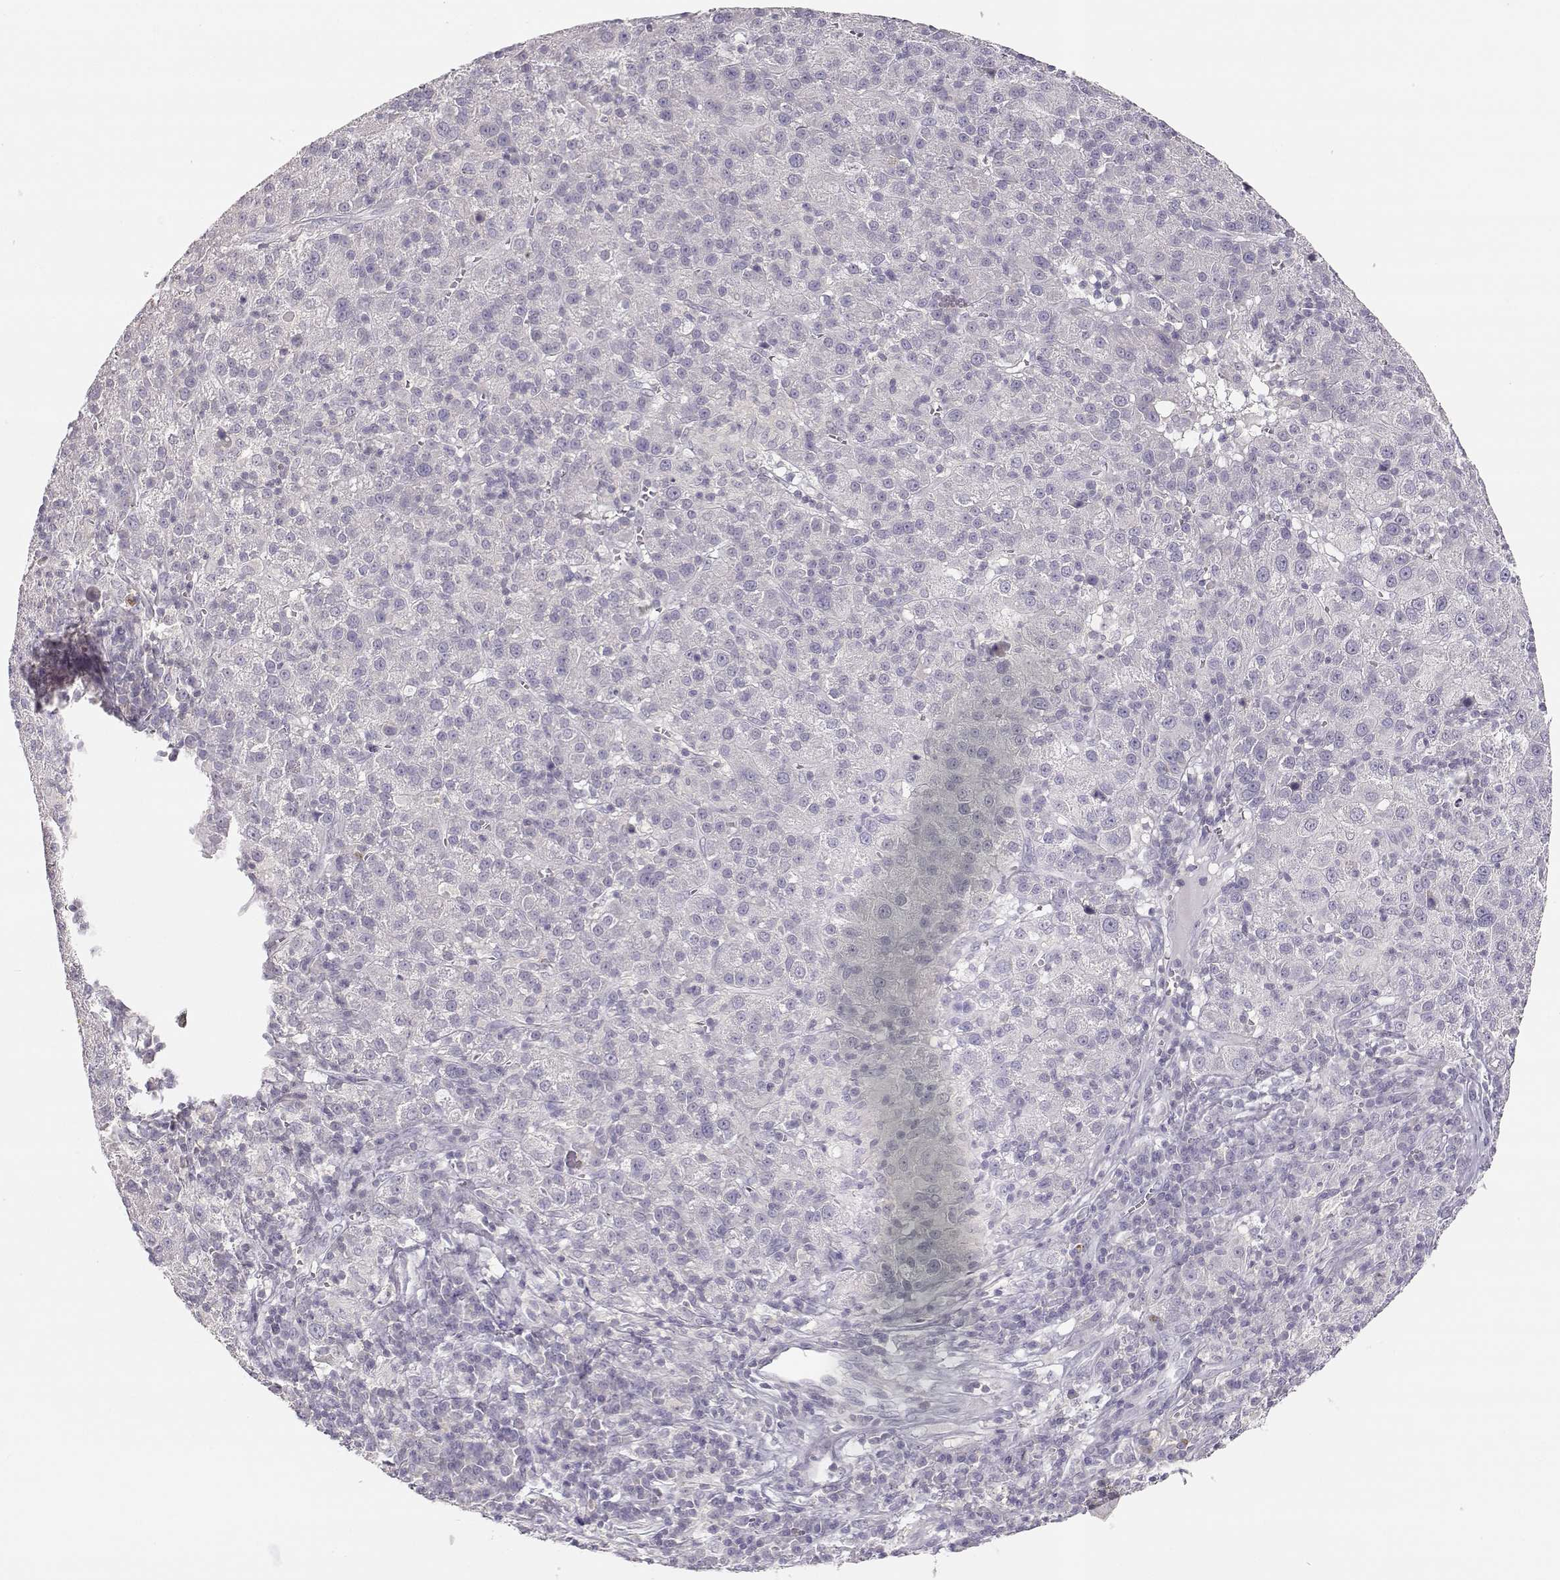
{"staining": {"intensity": "negative", "quantity": "none", "location": "none"}, "tissue": "liver cancer", "cell_type": "Tumor cells", "image_type": "cancer", "snomed": [{"axis": "morphology", "description": "Carcinoma, Hepatocellular, NOS"}, {"axis": "topography", "description": "Liver"}], "caption": "Histopathology image shows no protein staining in tumor cells of liver hepatocellular carcinoma tissue.", "gene": "LEPR", "patient": {"sex": "female", "age": 60}}